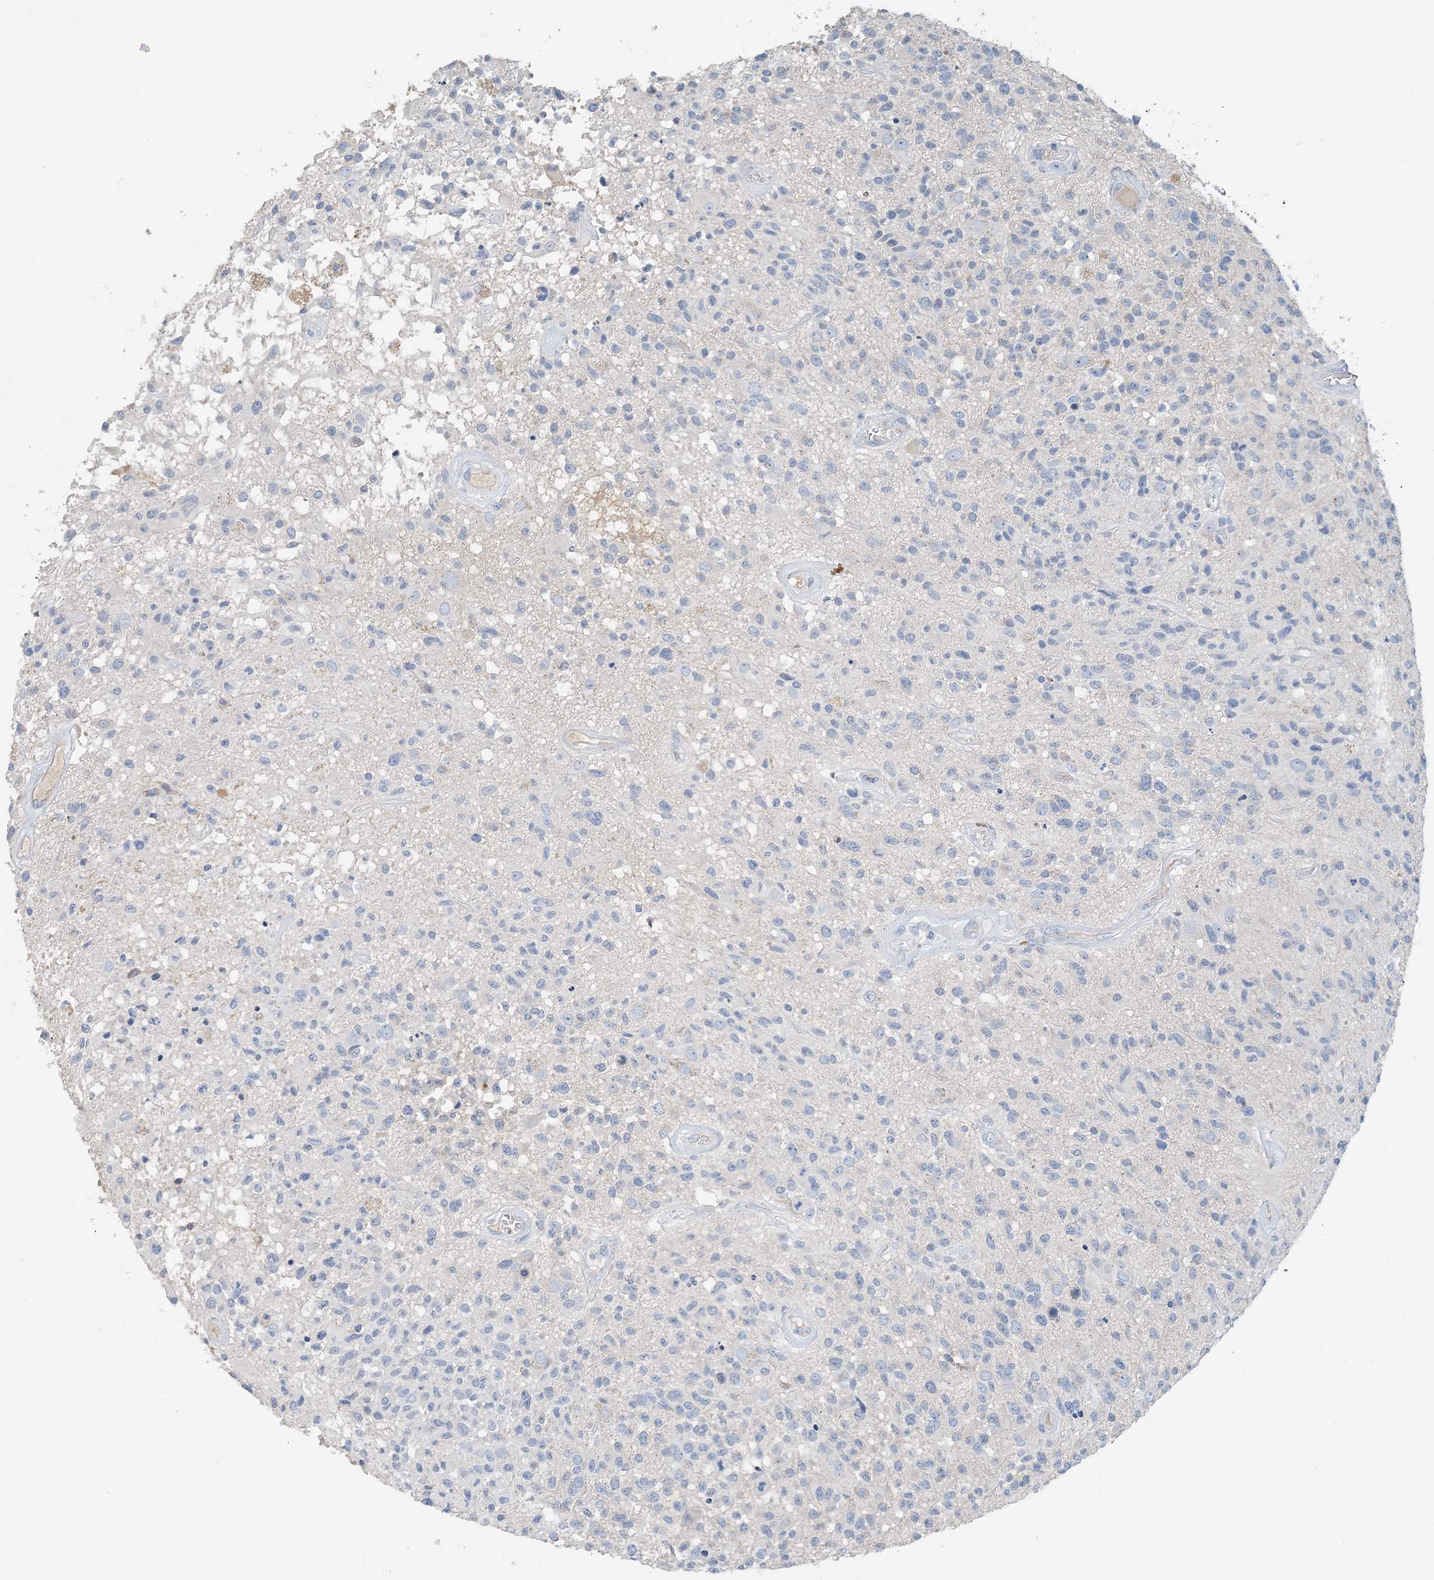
{"staining": {"intensity": "negative", "quantity": "none", "location": "none"}, "tissue": "glioma", "cell_type": "Tumor cells", "image_type": "cancer", "snomed": [{"axis": "morphology", "description": "Glioma, malignant, High grade"}, {"axis": "morphology", "description": "Glioblastoma, NOS"}, {"axis": "topography", "description": "Brain"}], "caption": "This is a image of immunohistochemistry (IHC) staining of glioma, which shows no positivity in tumor cells.", "gene": "CTRL", "patient": {"sex": "male", "age": 60}}